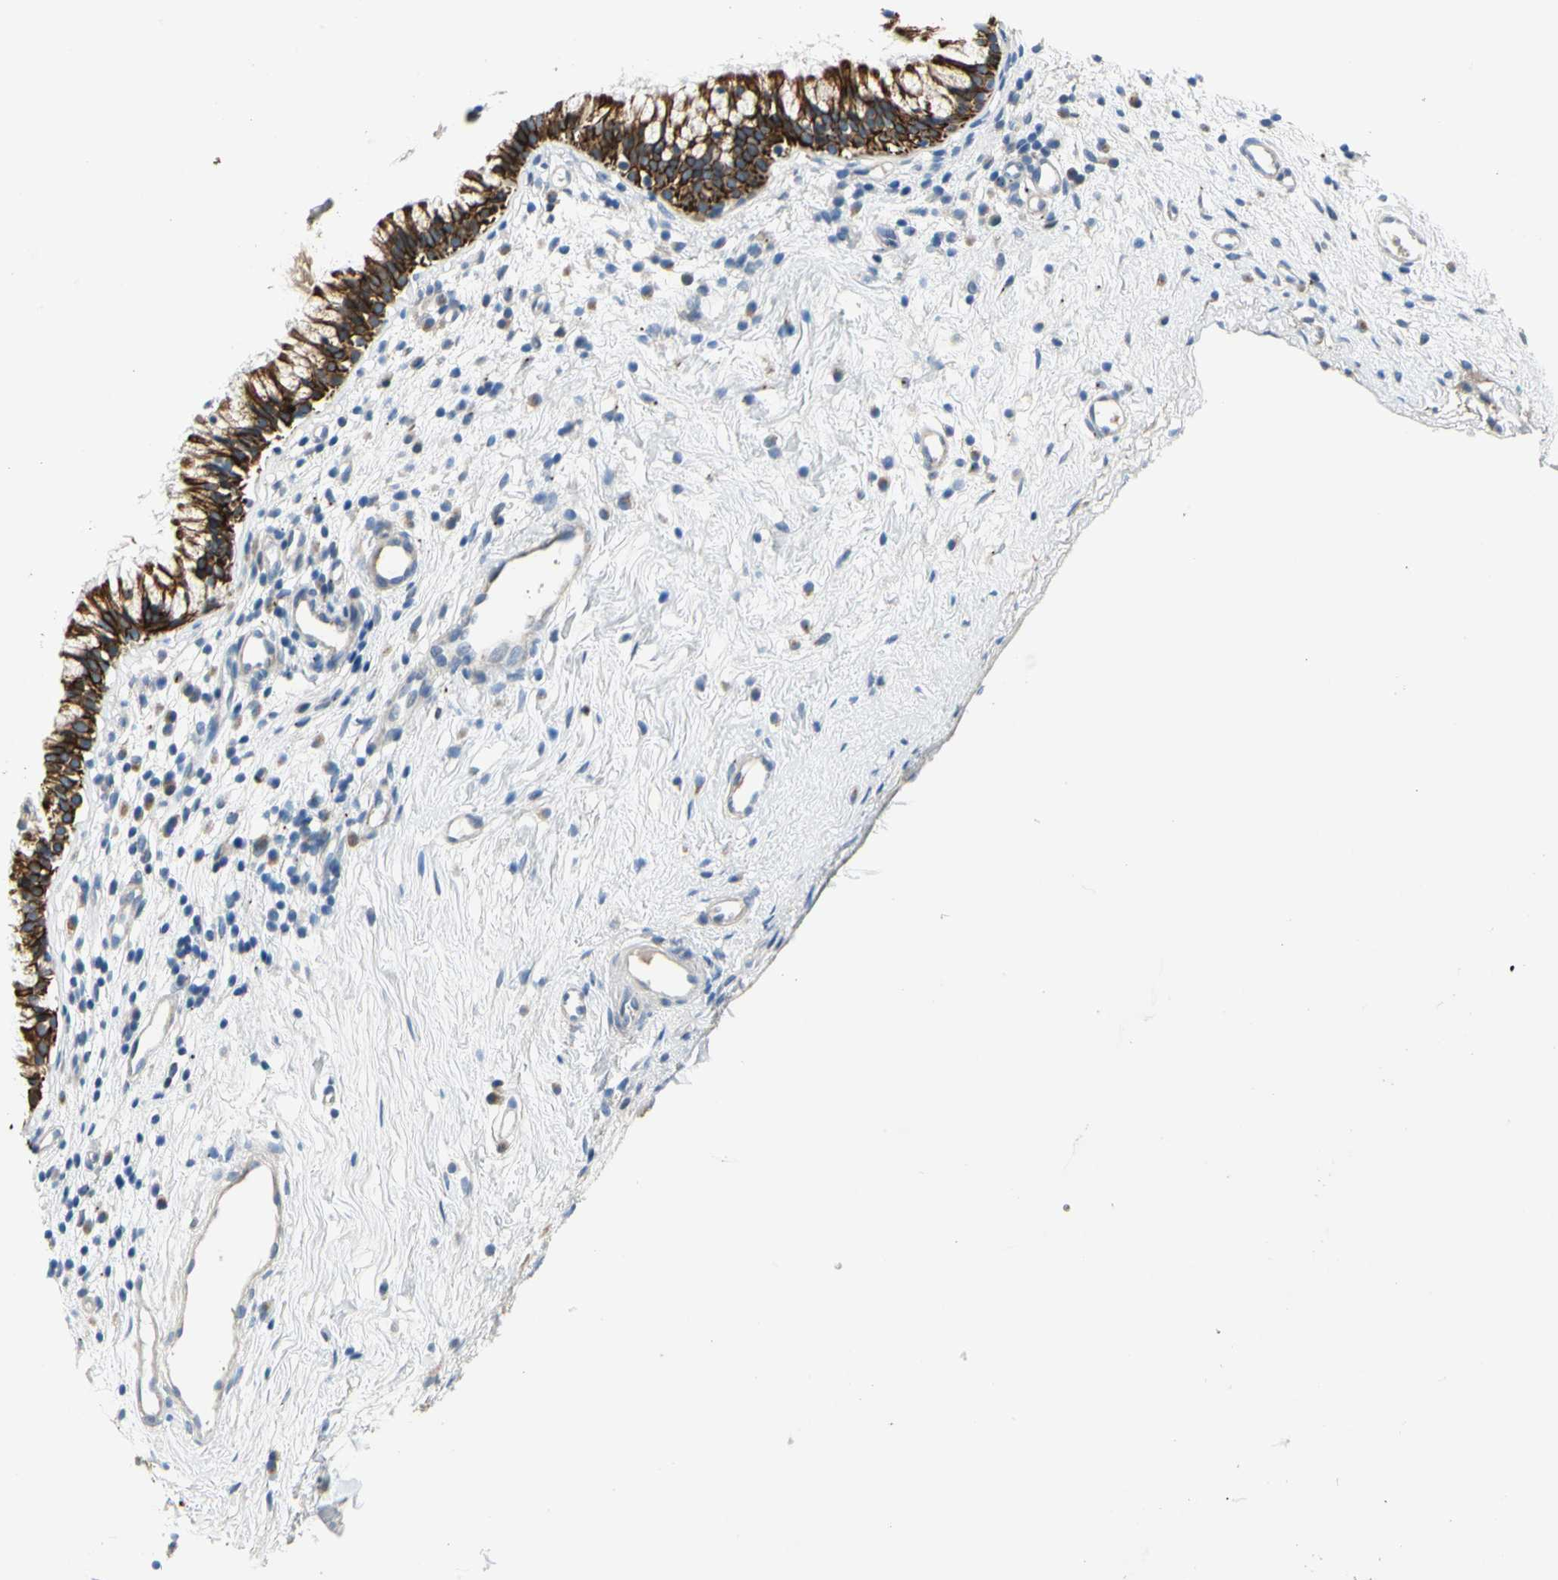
{"staining": {"intensity": "strong", "quantity": ">75%", "location": "cytoplasmic/membranous"}, "tissue": "nasopharynx", "cell_type": "Respiratory epithelial cells", "image_type": "normal", "snomed": [{"axis": "morphology", "description": "Normal tissue, NOS"}, {"axis": "topography", "description": "Nasopharynx"}], "caption": "Immunohistochemistry (IHC) micrograph of normal nasopharynx stained for a protein (brown), which reveals high levels of strong cytoplasmic/membranous staining in approximately >75% of respiratory epithelial cells.", "gene": "DUSP12", "patient": {"sex": "male", "age": 21}}